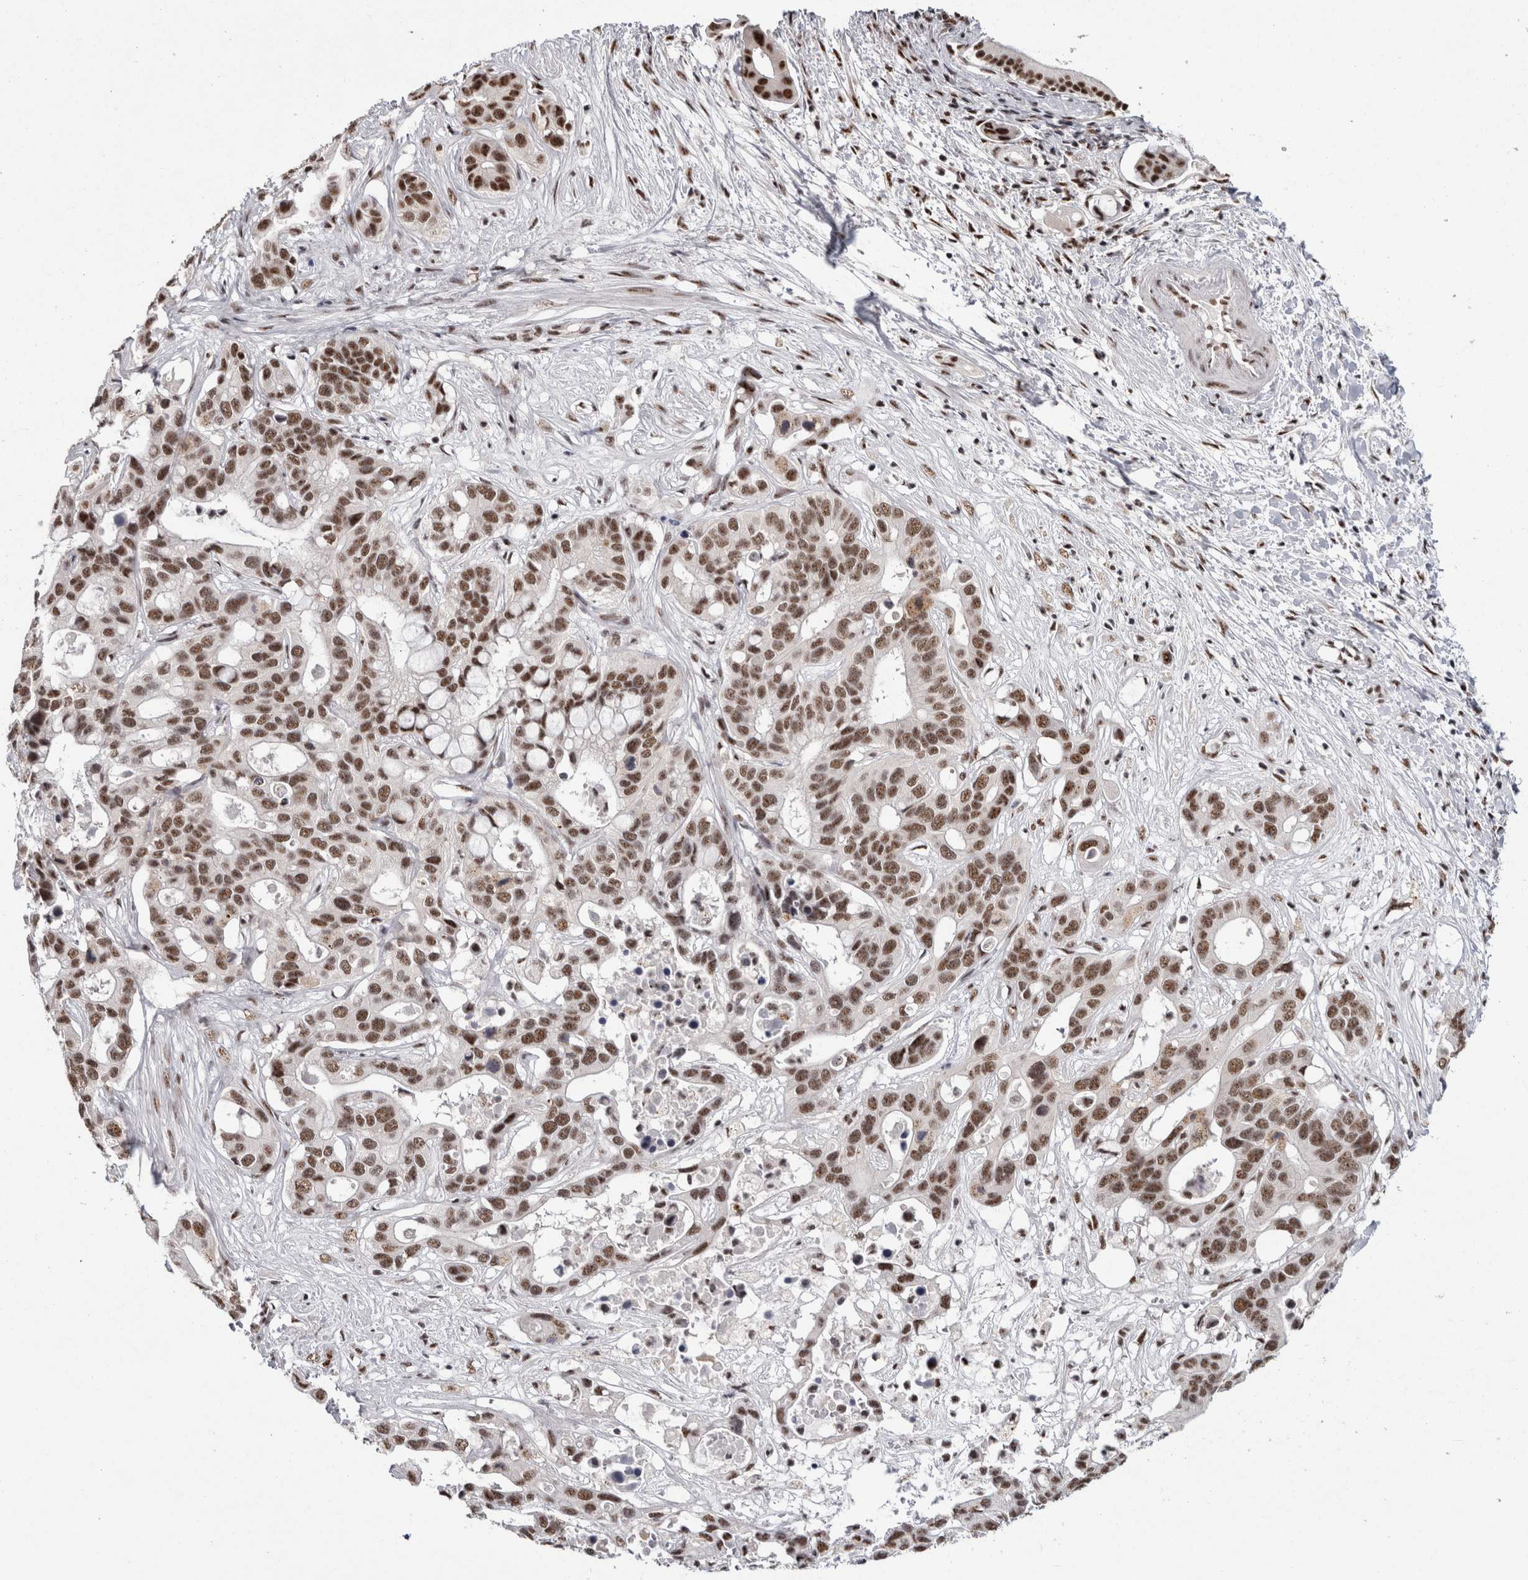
{"staining": {"intensity": "moderate", "quantity": ">75%", "location": "nuclear"}, "tissue": "liver cancer", "cell_type": "Tumor cells", "image_type": "cancer", "snomed": [{"axis": "morphology", "description": "Cholangiocarcinoma"}, {"axis": "topography", "description": "Liver"}], "caption": "Tumor cells exhibit medium levels of moderate nuclear staining in about >75% of cells in human liver cholangiocarcinoma. The protein of interest is stained brown, and the nuclei are stained in blue (DAB (3,3'-diaminobenzidine) IHC with brightfield microscopy, high magnification).", "gene": "MKNK1", "patient": {"sex": "female", "age": 65}}